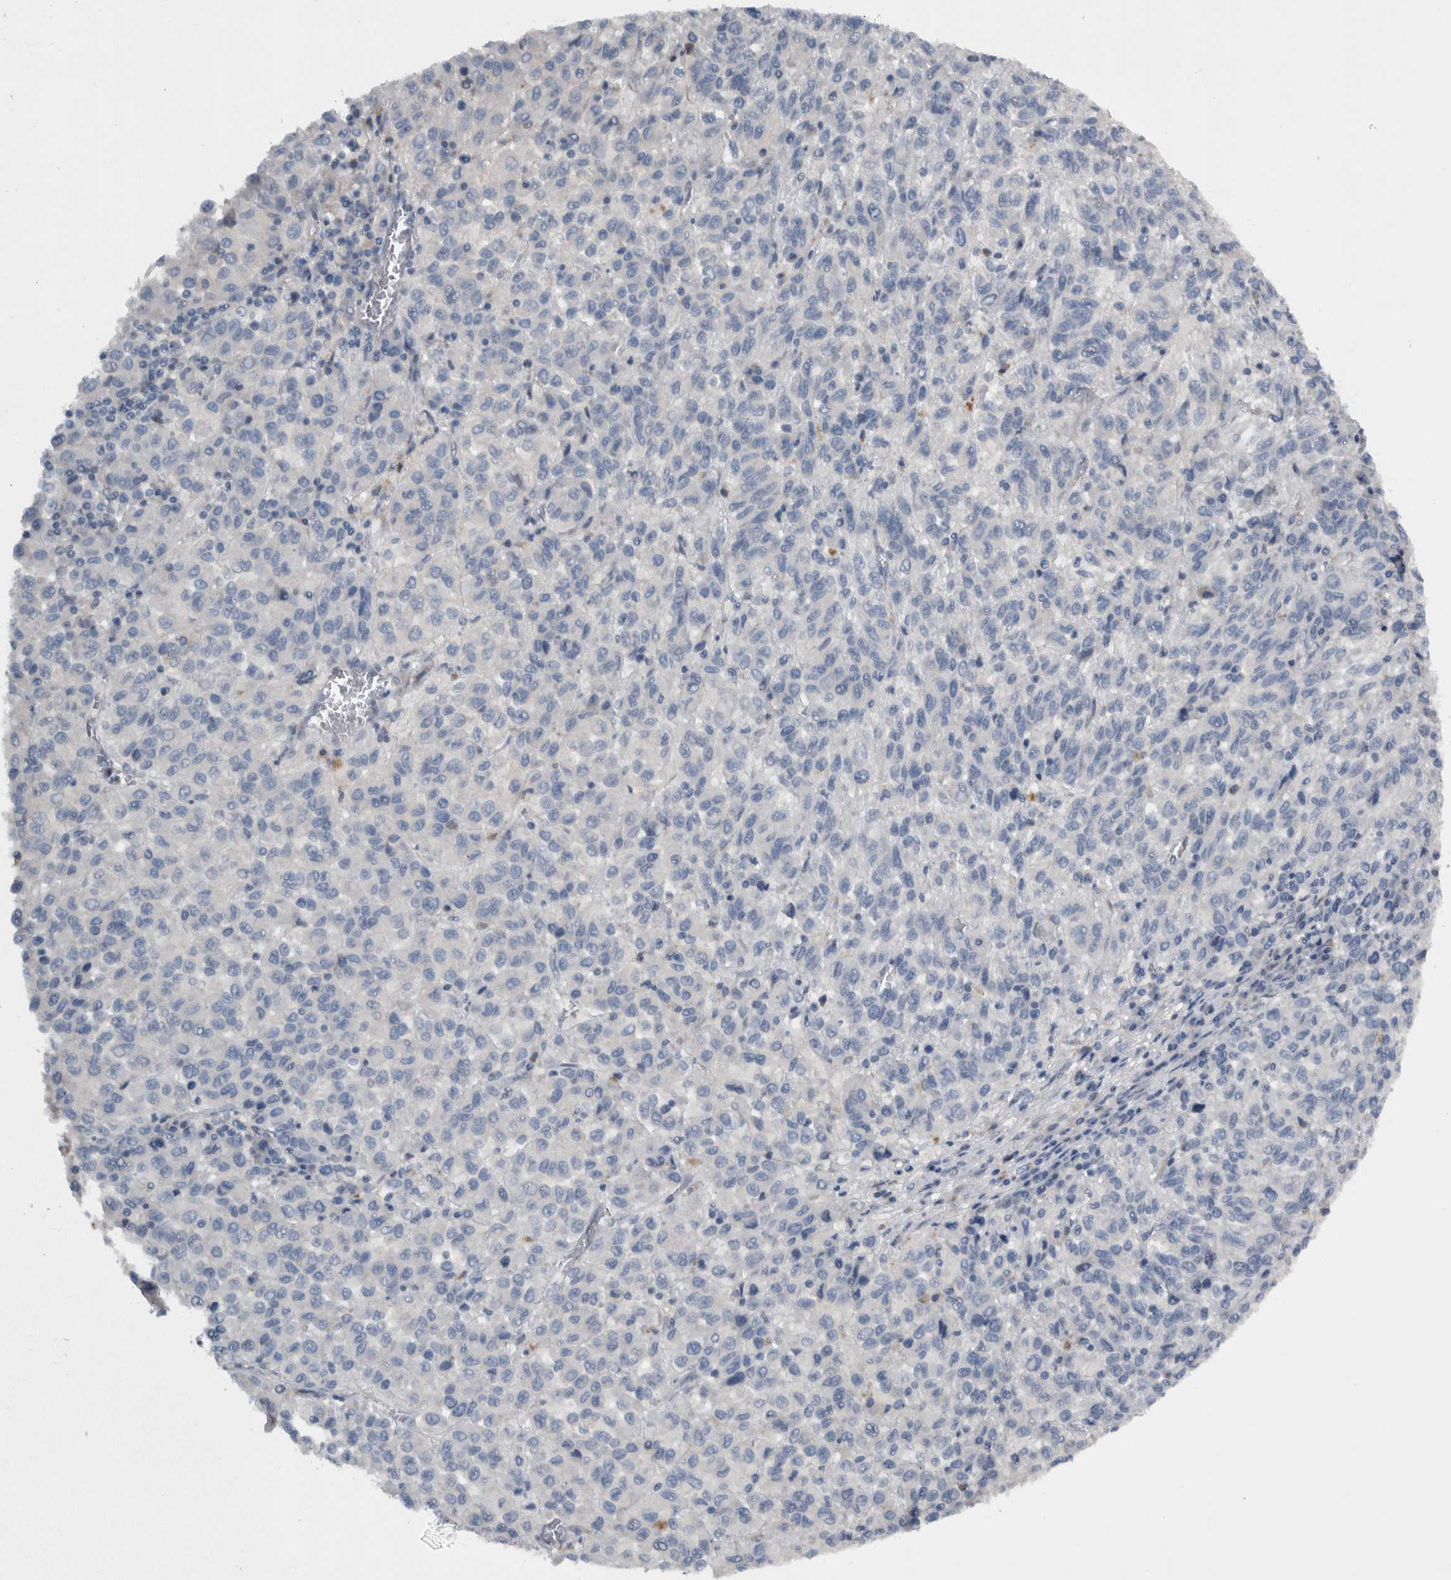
{"staining": {"intensity": "negative", "quantity": "none", "location": "none"}, "tissue": "skin cancer", "cell_type": "Tumor cells", "image_type": "cancer", "snomed": [{"axis": "morphology", "description": "Squamous cell carcinoma, NOS"}, {"axis": "topography", "description": "Skin"}], "caption": "Tumor cells are negative for protein expression in human skin squamous cell carcinoma. Nuclei are stained in blue.", "gene": "NT5C2", "patient": {"sex": "female", "age": 73}}